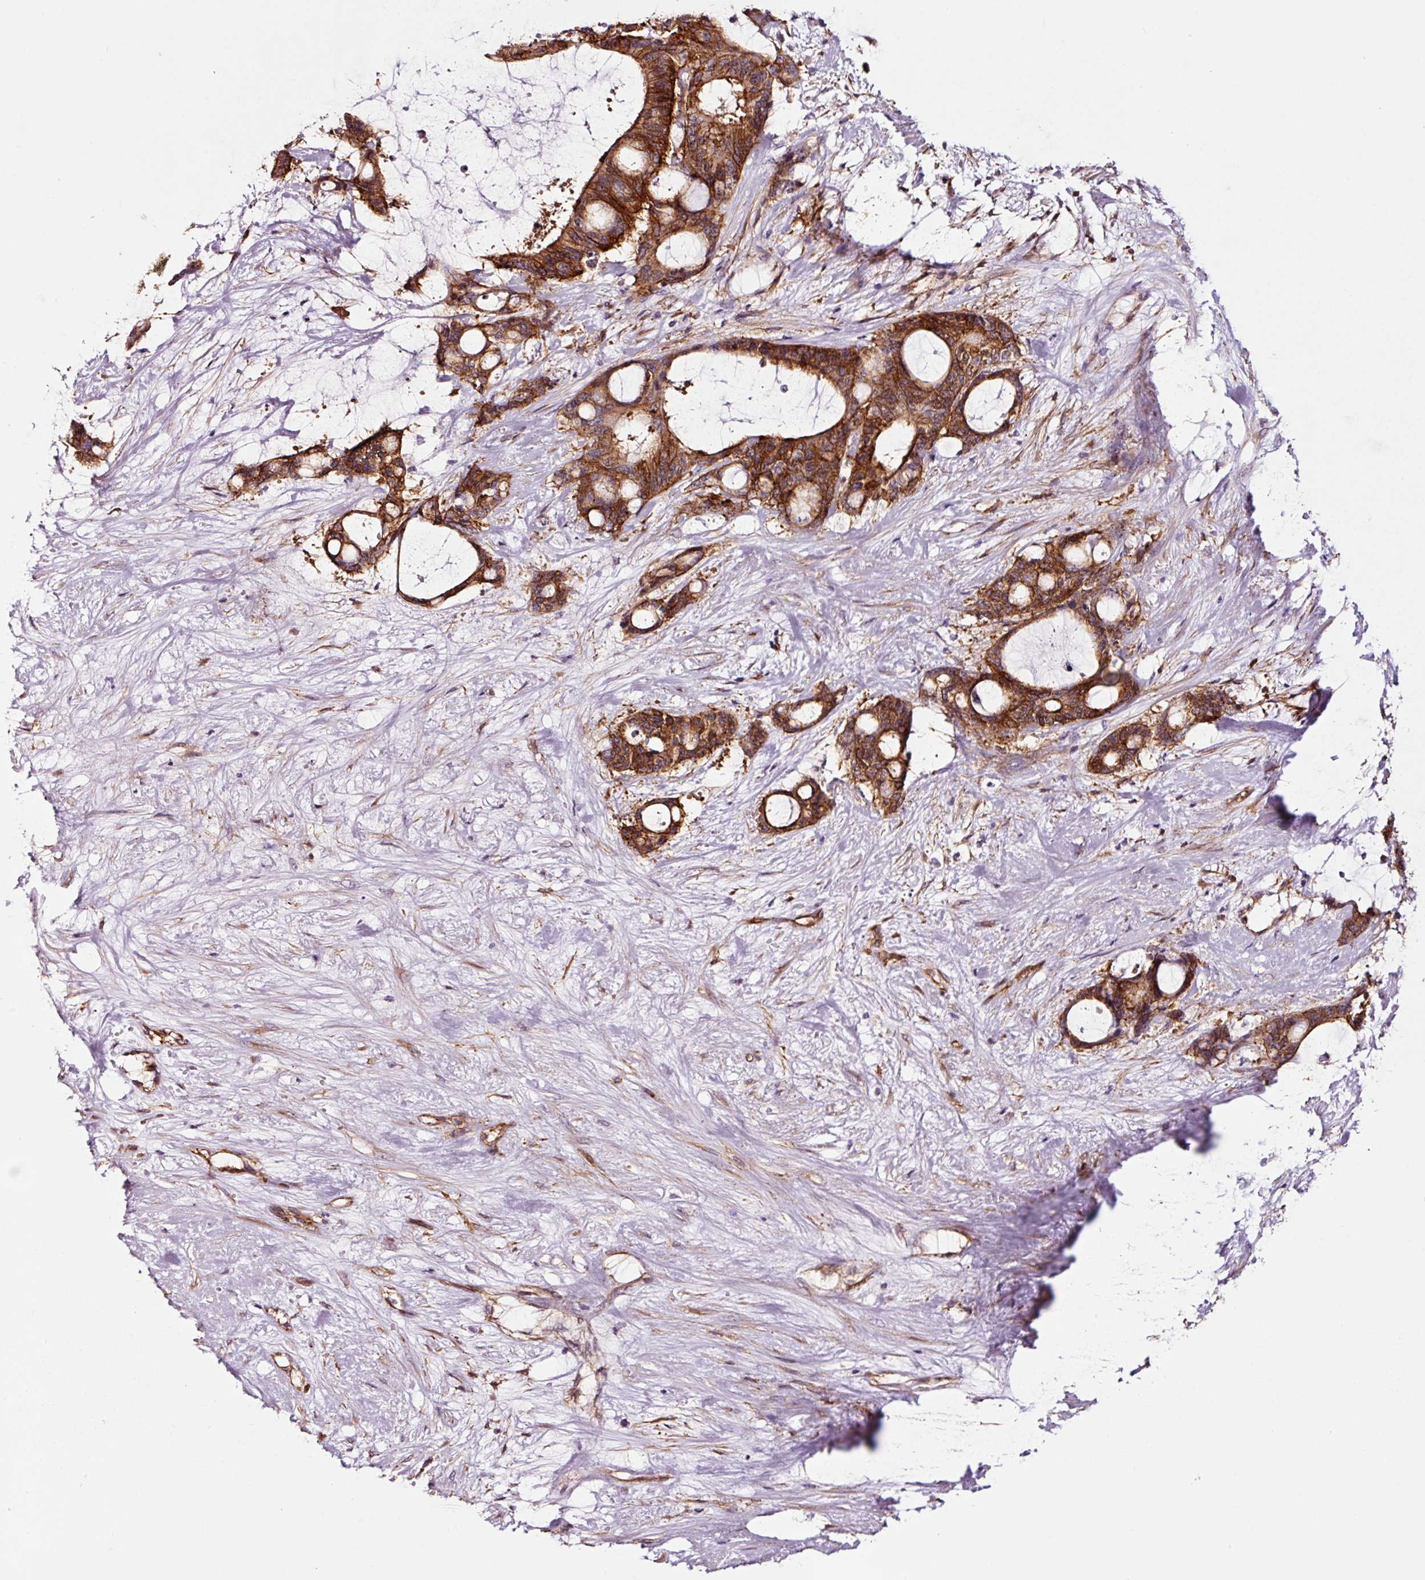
{"staining": {"intensity": "strong", "quantity": ">75%", "location": "cytoplasmic/membranous"}, "tissue": "liver cancer", "cell_type": "Tumor cells", "image_type": "cancer", "snomed": [{"axis": "morphology", "description": "Normal tissue, NOS"}, {"axis": "morphology", "description": "Cholangiocarcinoma"}, {"axis": "topography", "description": "Liver"}, {"axis": "topography", "description": "Peripheral nerve tissue"}], "caption": "Brown immunohistochemical staining in liver cholangiocarcinoma reveals strong cytoplasmic/membranous expression in about >75% of tumor cells.", "gene": "ADD3", "patient": {"sex": "female", "age": 73}}